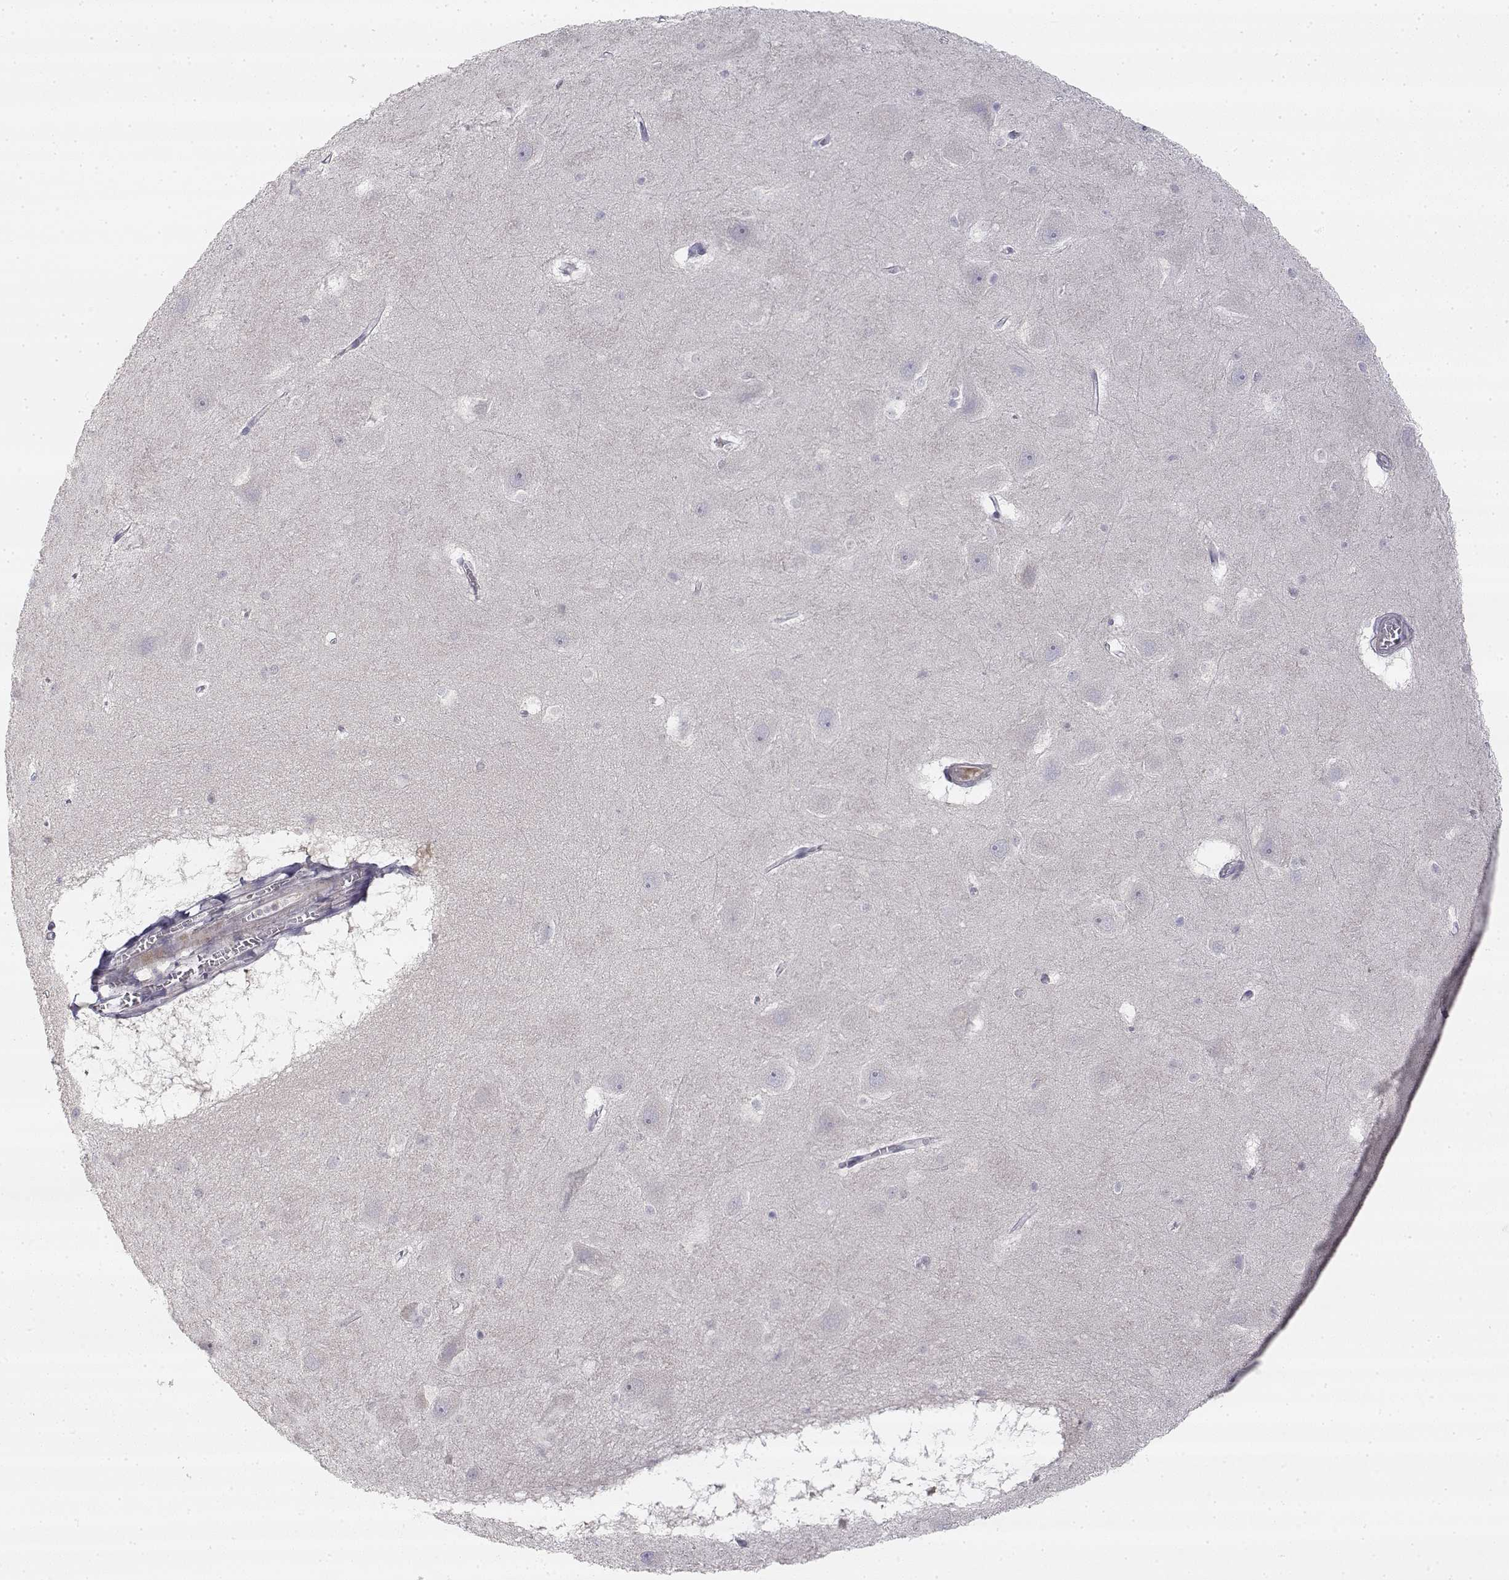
{"staining": {"intensity": "negative", "quantity": "none", "location": "none"}, "tissue": "hippocampus", "cell_type": "Glial cells", "image_type": "normal", "snomed": [{"axis": "morphology", "description": "Normal tissue, NOS"}, {"axis": "topography", "description": "Hippocampus"}], "caption": "A high-resolution photomicrograph shows IHC staining of benign hippocampus, which reveals no significant positivity in glial cells. (Immunohistochemistry (ihc), brightfield microscopy, high magnification).", "gene": "GLIPR1L2", "patient": {"sex": "male", "age": 45}}